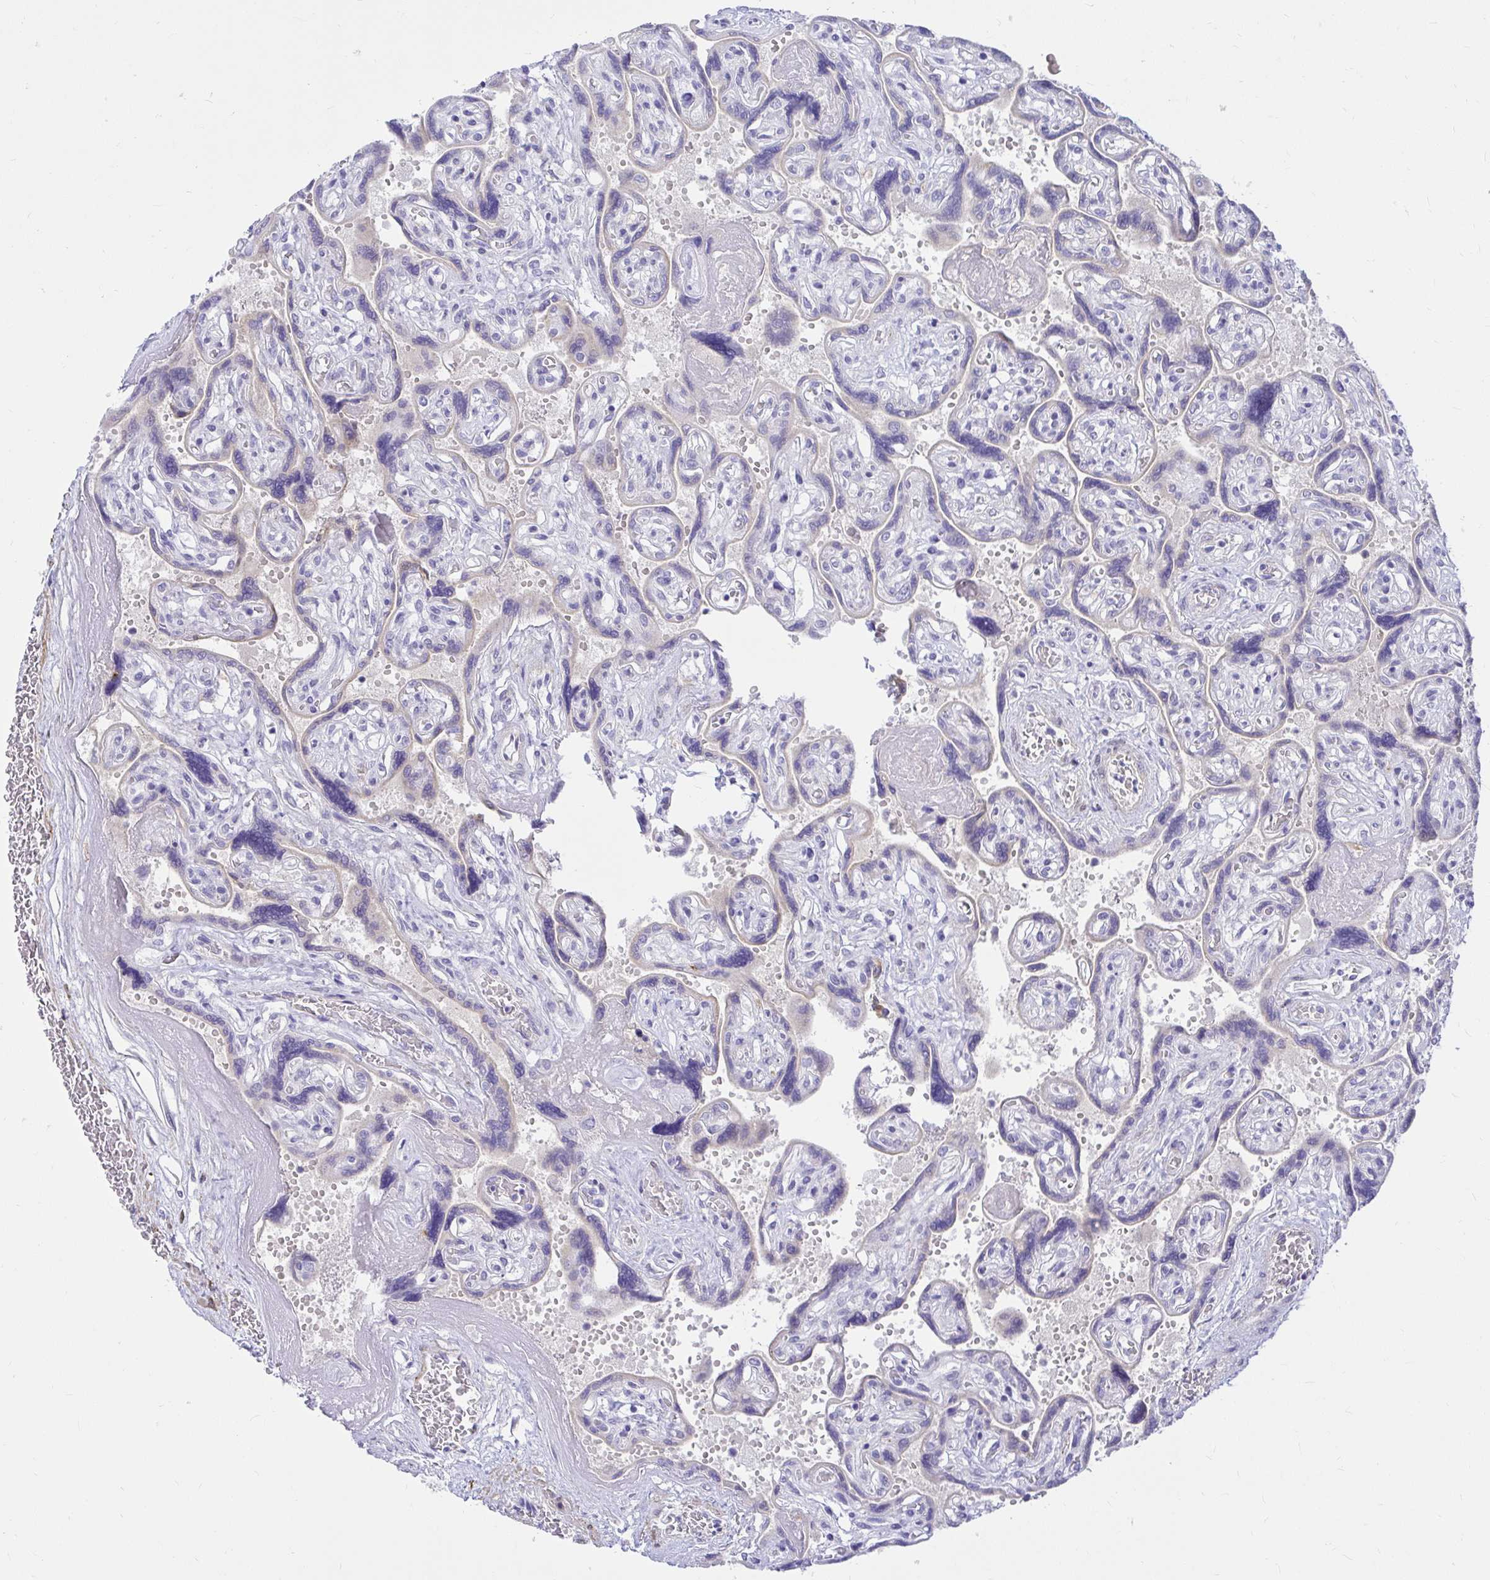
{"staining": {"intensity": "negative", "quantity": "none", "location": "none"}, "tissue": "placenta", "cell_type": "Decidual cells", "image_type": "normal", "snomed": [{"axis": "morphology", "description": "Normal tissue, NOS"}, {"axis": "topography", "description": "Placenta"}], "caption": "Histopathology image shows no protein staining in decidual cells of unremarkable placenta. (Stains: DAB IHC with hematoxylin counter stain, Microscopy: brightfield microscopy at high magnification).", "gene": "PKN3", "patient": {"sex": "female", "age": 32}}